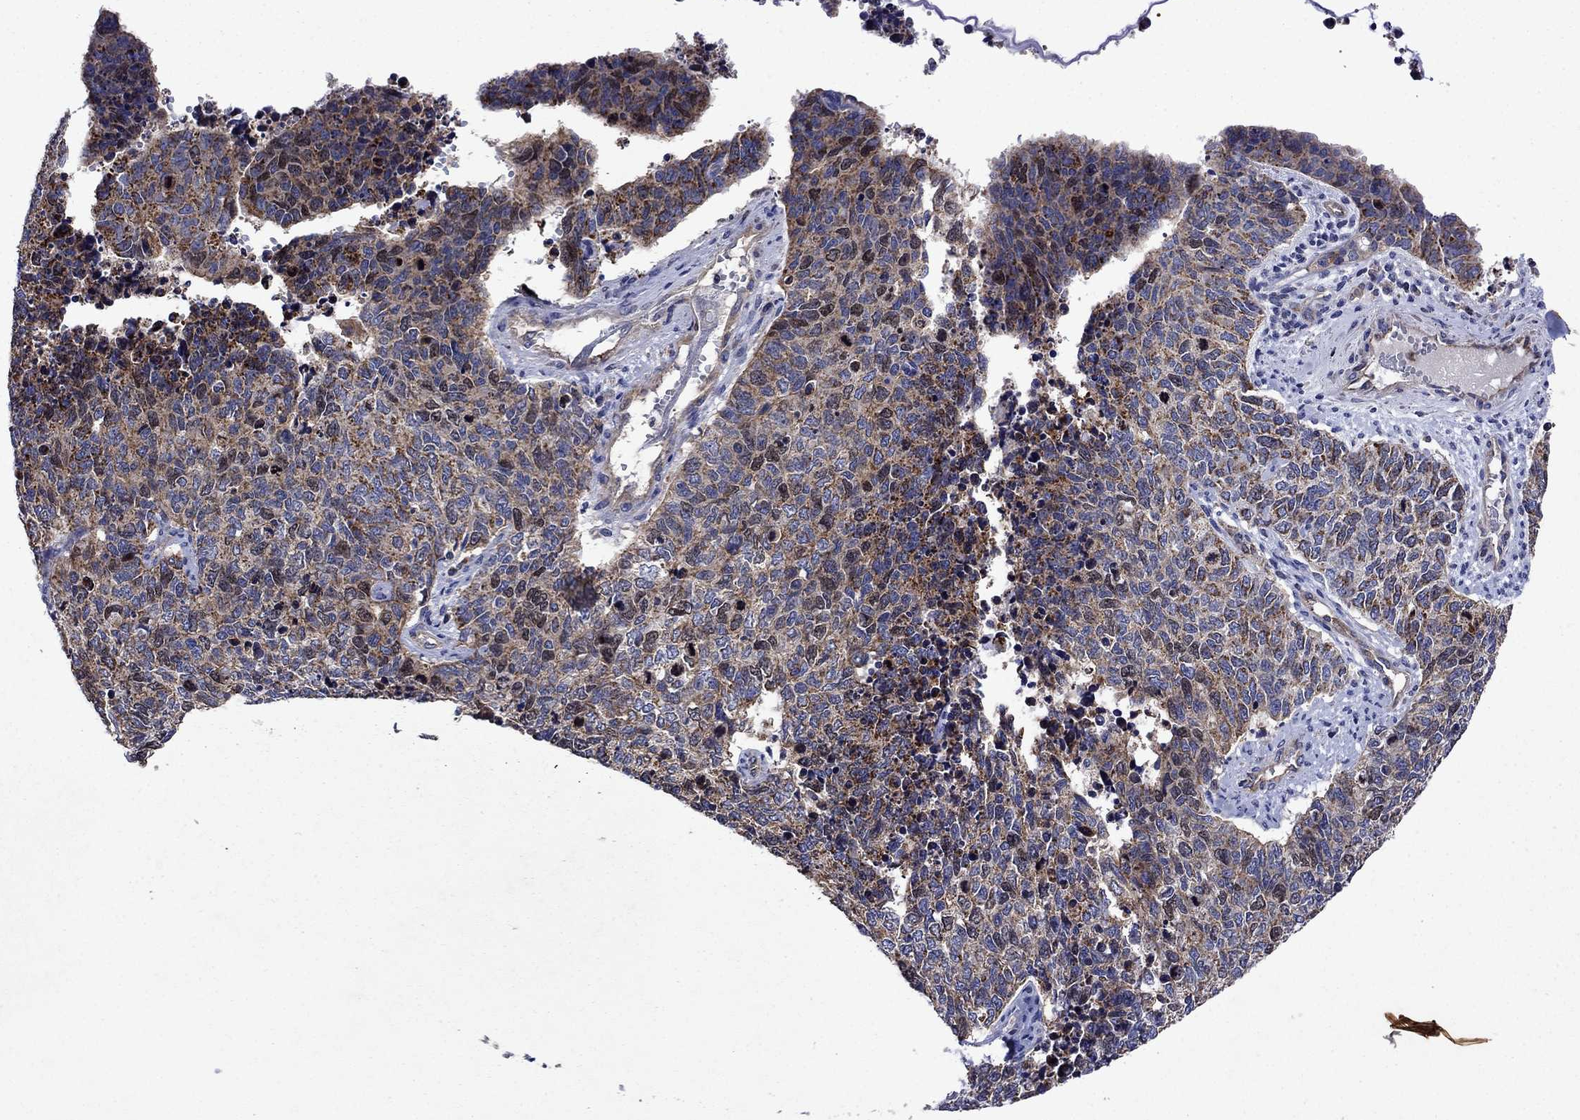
{"staining": {"intensity": "moderate", "quantity": "25%-75%", "location": "cytoplasmic/membranous"}, "tissue": "cervical cancer", "cell_type": "Tumor cells", "image_type": "cancer", "snomed": [{"axis": "morphology", "description": "Squamous cell carcinoma, NOS"}, {"axis": "topography", "description": "Cervix"}], "caption": "A micrograph of human cervical cancer stained for a protein displays moderate cytoplasmic/membranous brown staining in tumor cells.", "gene": "KIF22", "patient": {"sex": "female", "age": 63}}